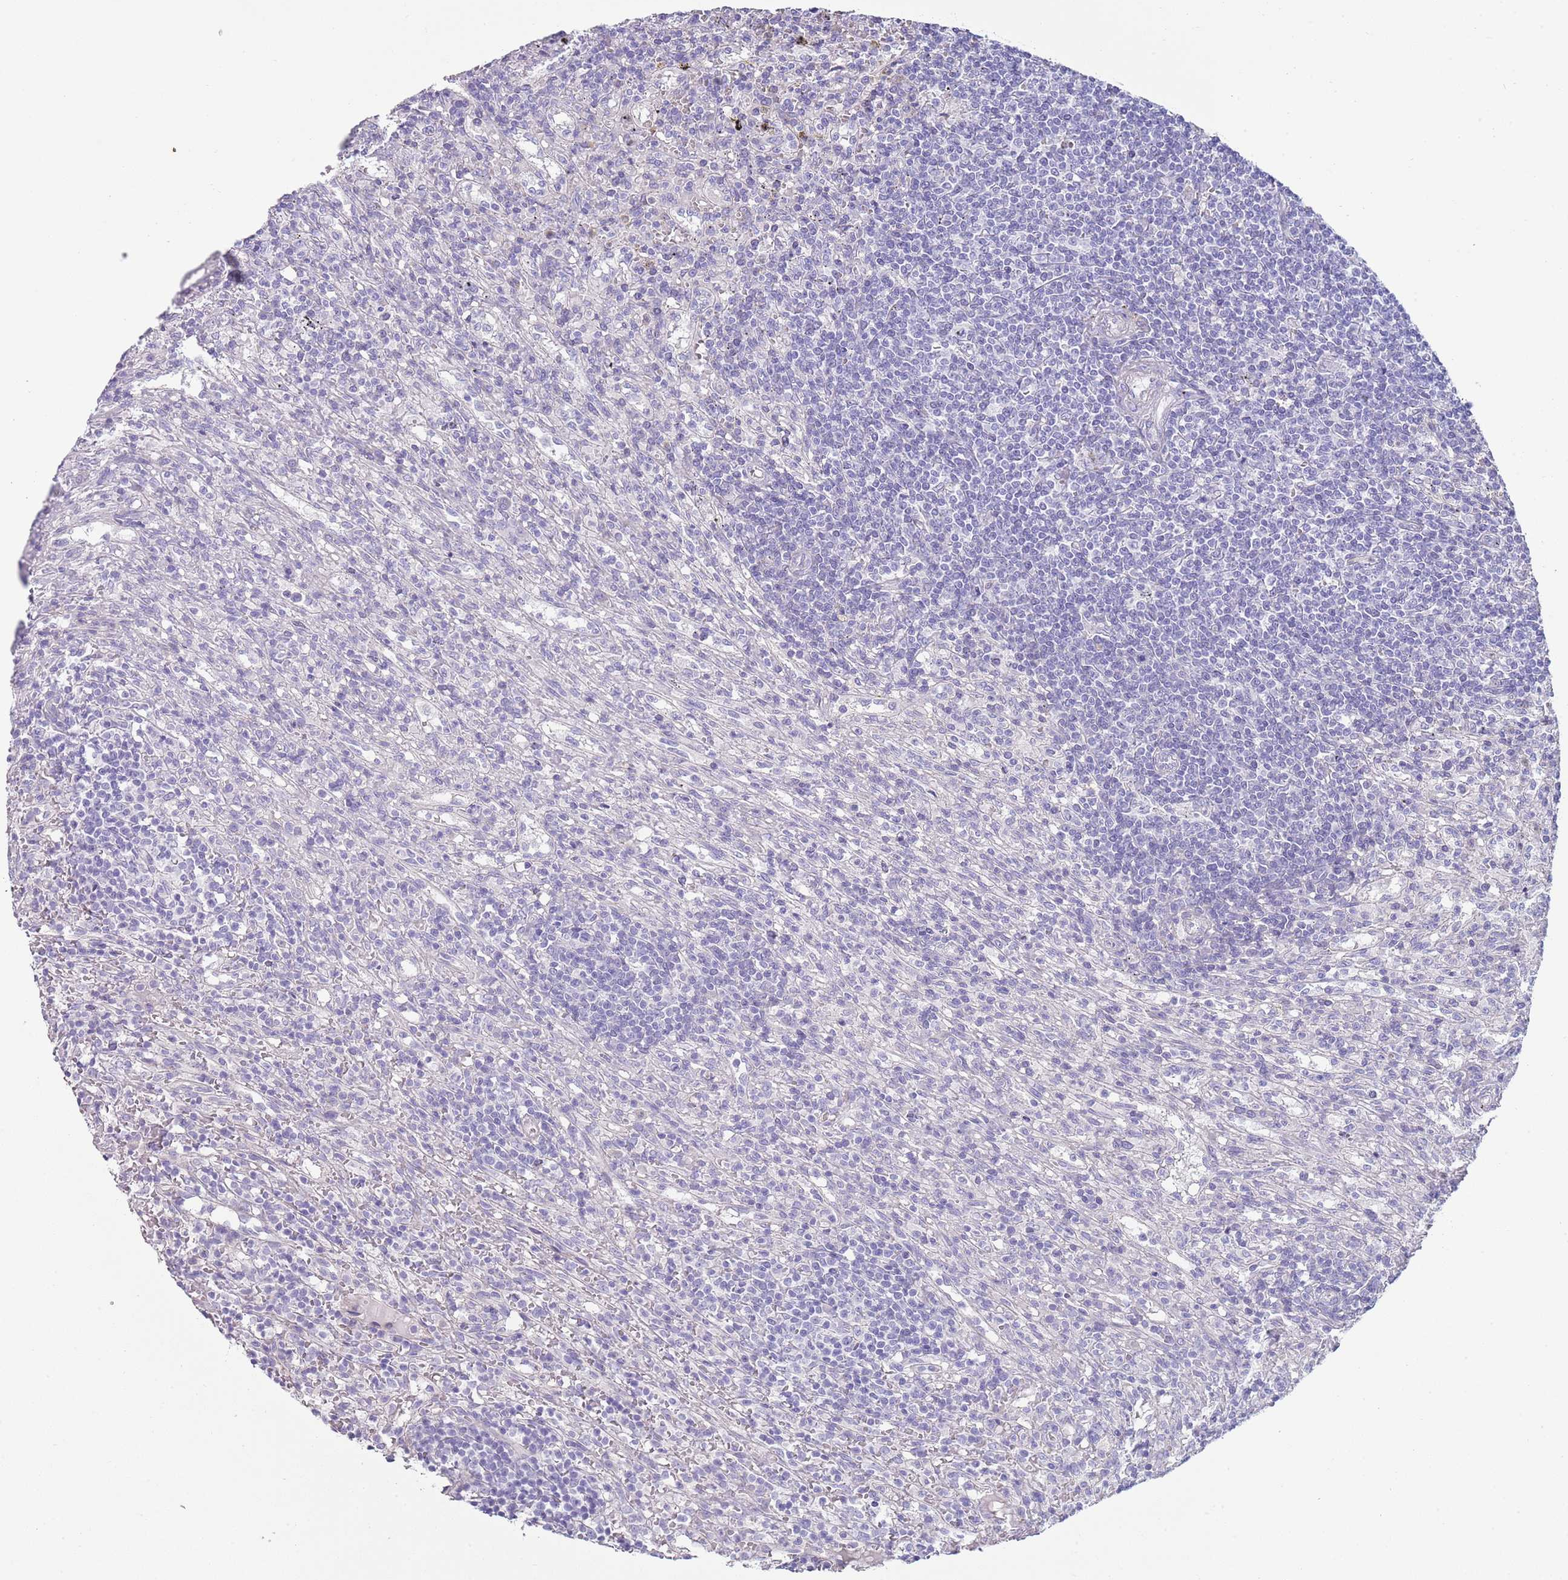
{"staining": {"intensity": "negative", "quantity": "none", "location": "none"}, "tissue": "lymphoma", "cell_type": "Tumor cells", "image_type": "cancer", "snomed": [{"axis": "morphology", "description": "Malignant lymphoma, non-Hodgkin's type, Low grade"}, {"axis": "topography", "description": "Spleen"}], "caption": "Tumor cells show no significant protein positivity in malignant lymphoma, non-Hodgkin's type (low-grade).", "gene": "NBPF3", "patient": {"sex": "male", "age": 76}}